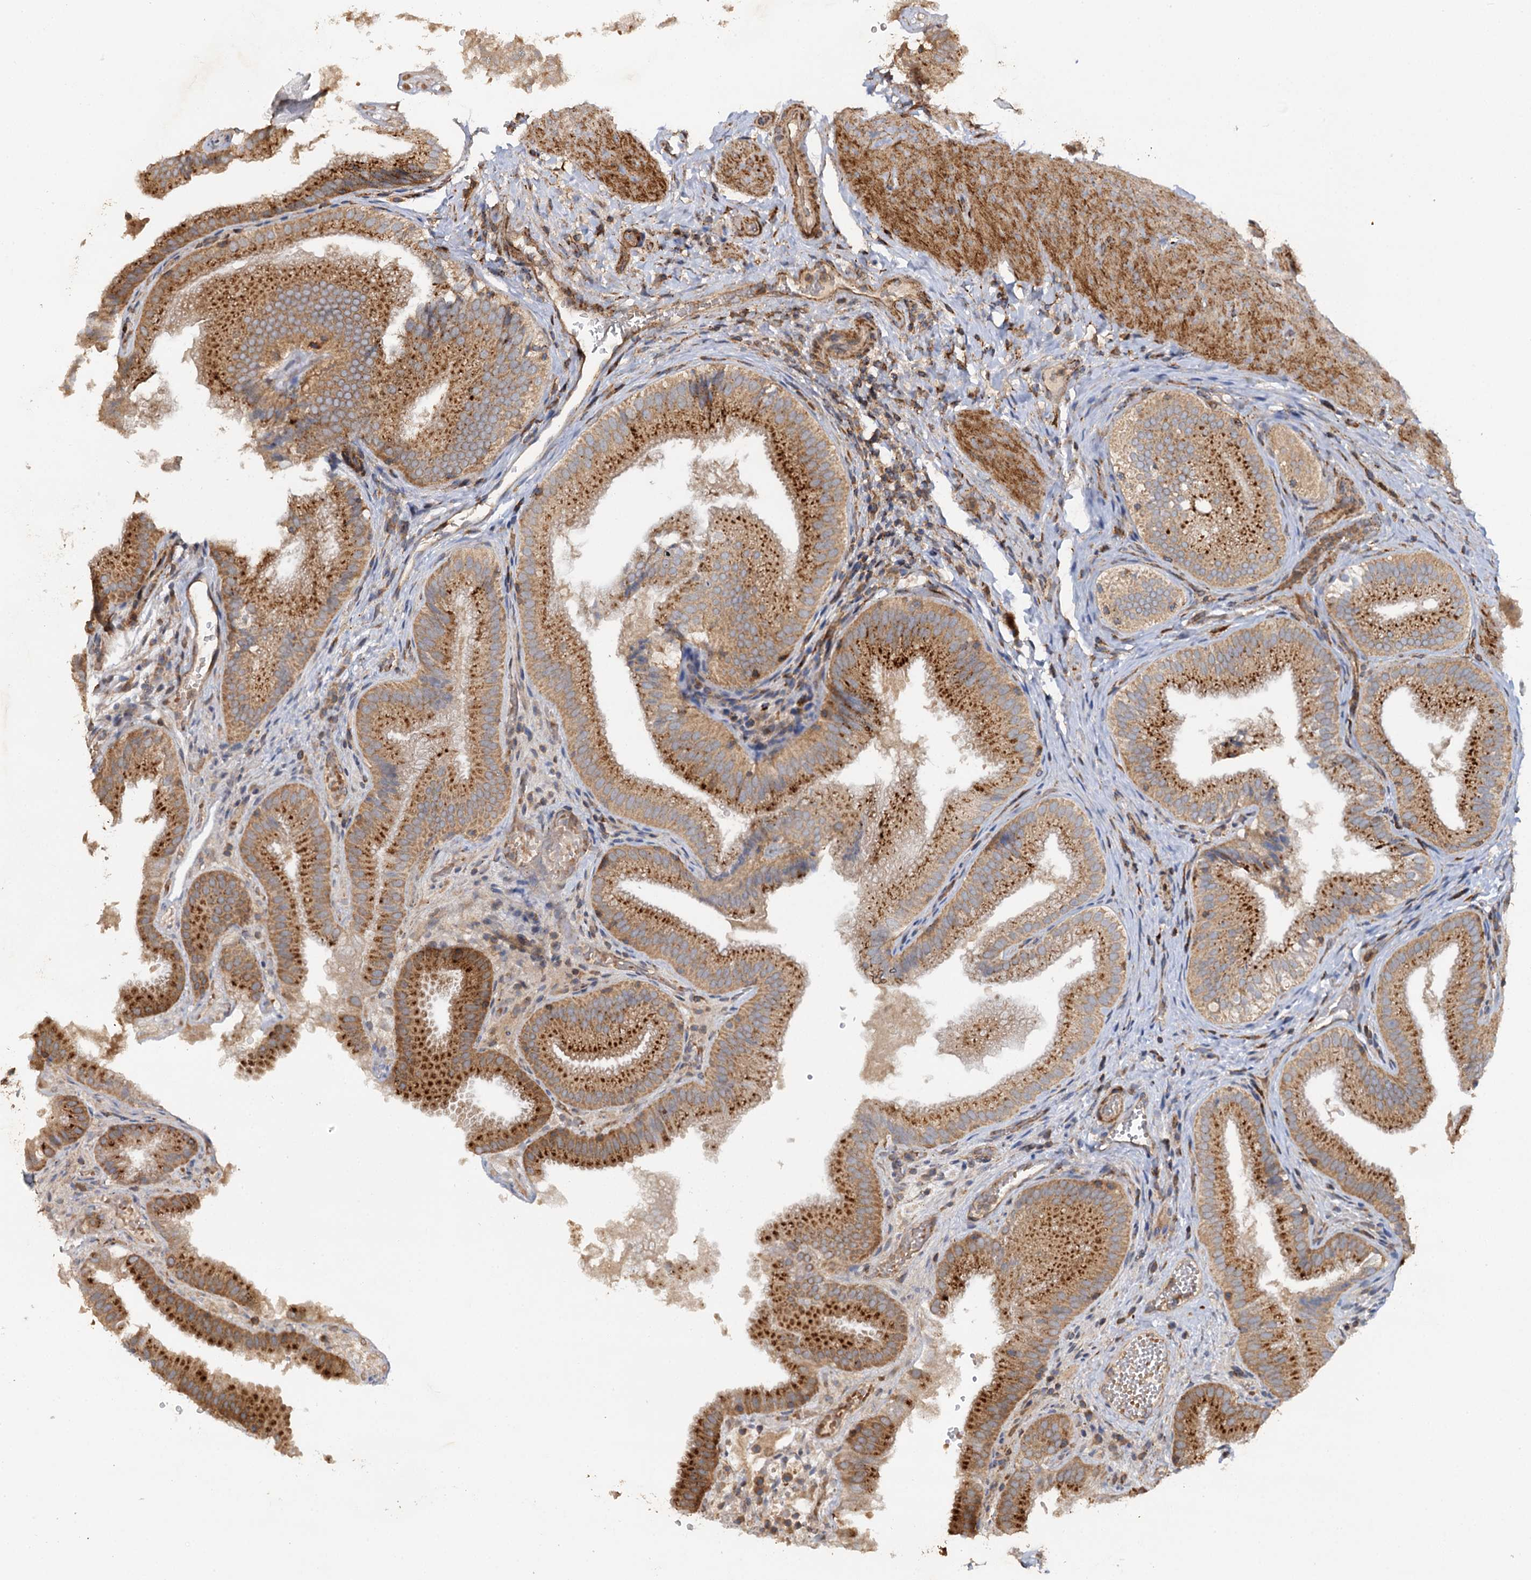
{"staining": {"intensity": "strong", "quantity": ">75%", "location": "cytoplasmic/membranous"}, "tissue": "gallbladder", "cell_type": "Glandular cells", "image_type": "normal", "snomed": [{"axis": "morphology", "description": "Normal tissue, NOS"}, {"axis": "topography", "description": "Gallbladder"}], "caption": "Immunohistochemistry photomicrograph of benign human gallbladder stained for a protein (brown), which displays high levels of strong cytoplasmic/membranous positivity in about >75% of glandular cells.", "gene": "WDR73", "patient": {"sex": "female", "age": 30}}